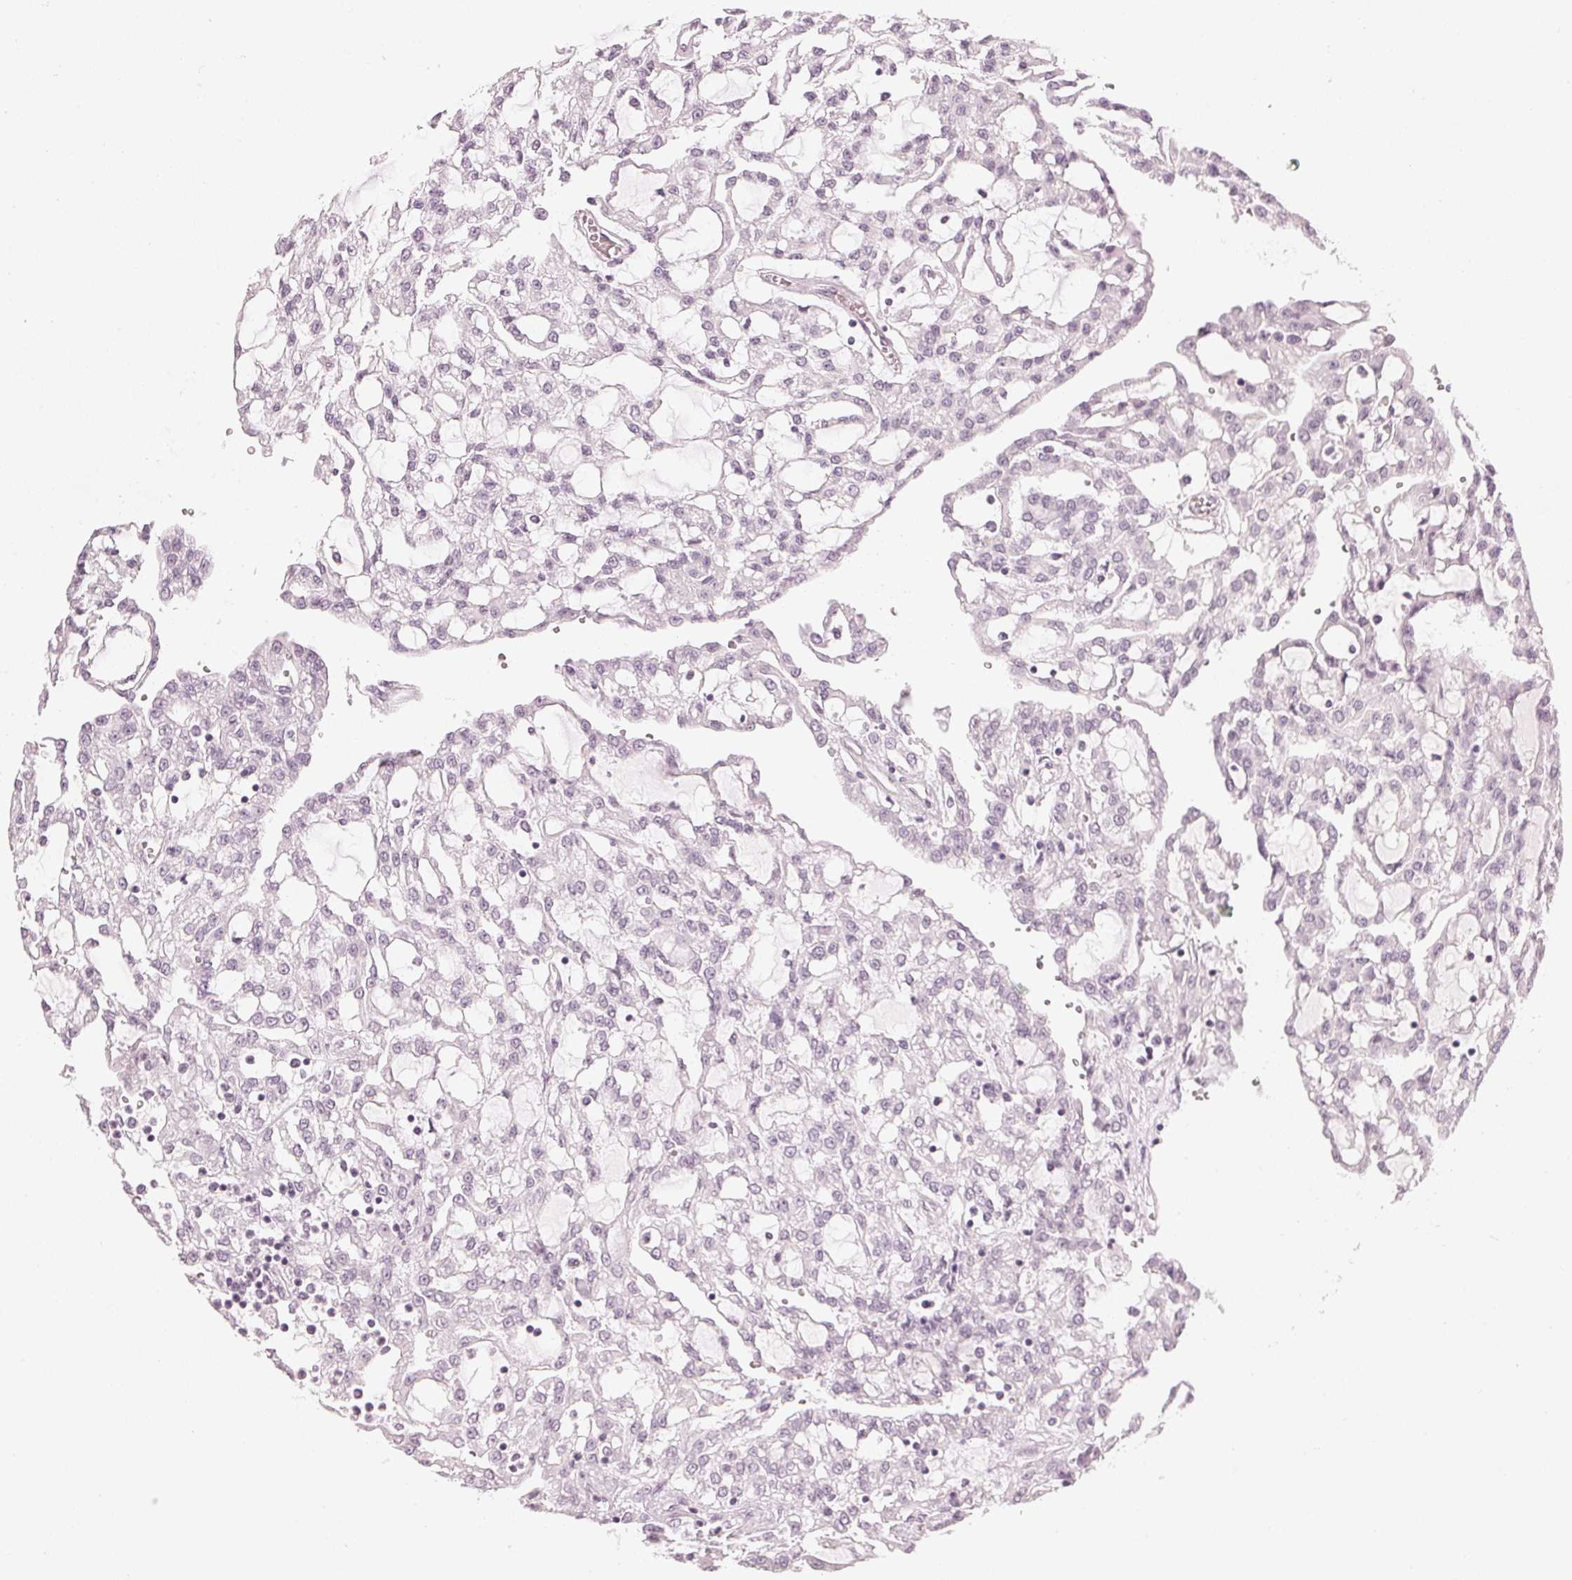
{"staining": {"intensity": "negative", "quantity": "none", "location": "none"}, "tissue": "renal cancer", "cell_type": "Tumor cells", "image_type": "cancer", "snomed": [{"axis": "morphology", "description": "Adenocarcinoma, NOS"}, {"axis": "topography", "description": "Kidney"}], "caption": "Tumor cells show no significant protein staining in adenocarcinoma (renal).", "gene": "APLP1", "patient": {"sex": "male", "age": 63}}